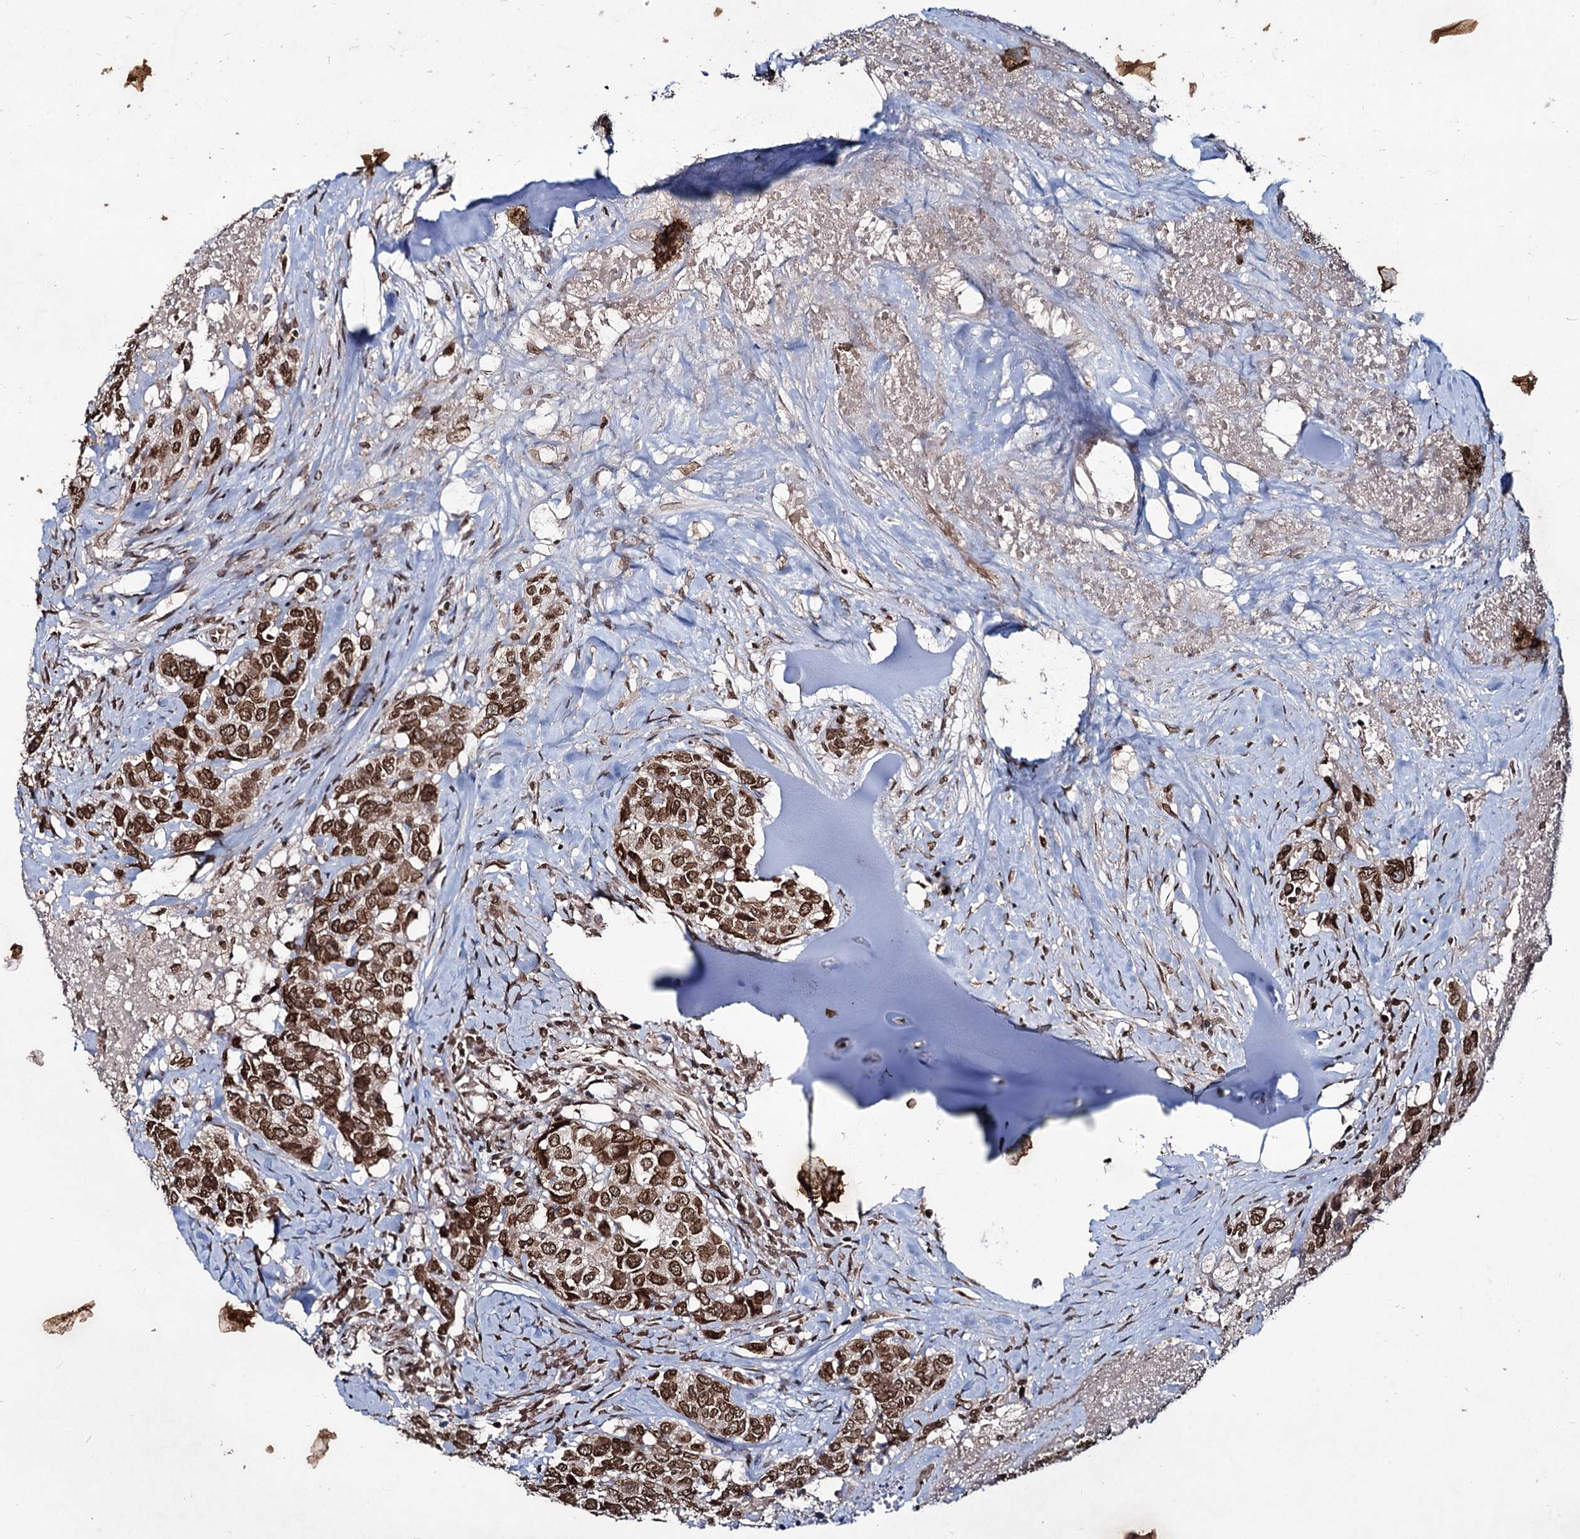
{"staining": {"intensity": "strong", "quantity": ">75%", "location": "cytoplasmic/membranous,nuclear"}, "tissue": "head and neck cancer", "cell_type": "Tumor cells", "image_type": "cancer", "snomed": [{"axis": "morphology", "description": "Squamous cell carcinoma, NOS"}, {"axis": "topography", "description": "Head-Neck"}], "caption": "IHC of squamous cell carcinoma (head and neck) shows high levels of strong cytoplasmic/membranous and nuclear positivity in about >75% of tumor cells.", "gene": "RNF6", "patient": {"sex": "male", "age": 66}}